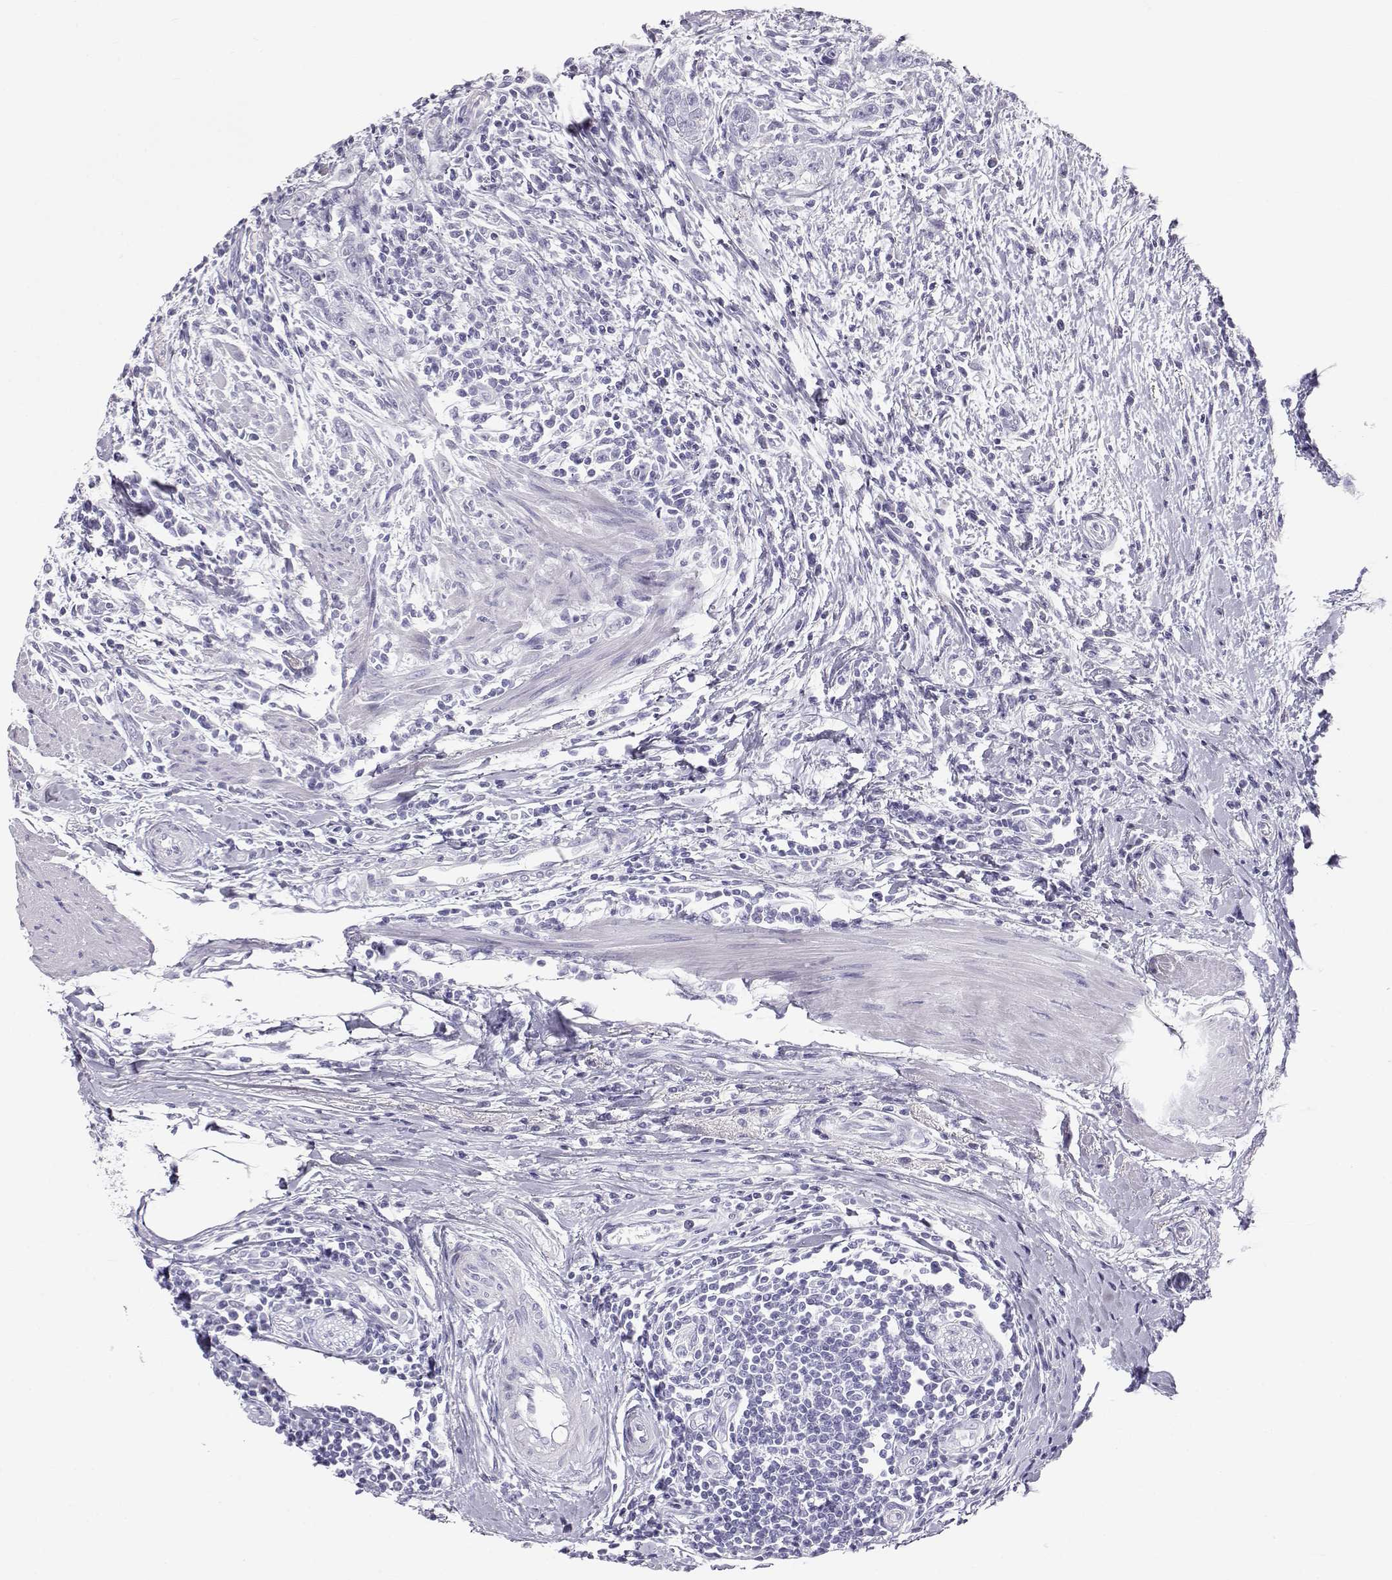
{"staining": {"intensity": "negative", "quantity": "none", "location": "none"}, "tissue": "urothelial cancer", "cell_type": "Tumor cells", "image_type": "cancer", "snomed": [{"axis": "morphology", "description": "Urothelial carcinoma, High grade"}, {"axis": "topography", "description": "Urinary bladder"}], "caption": "The image displays no staining of tumor cells in high-grade urothelial carcinoma.", "gene": "RD3", "patient": {"sex": "male", "age": 83}}